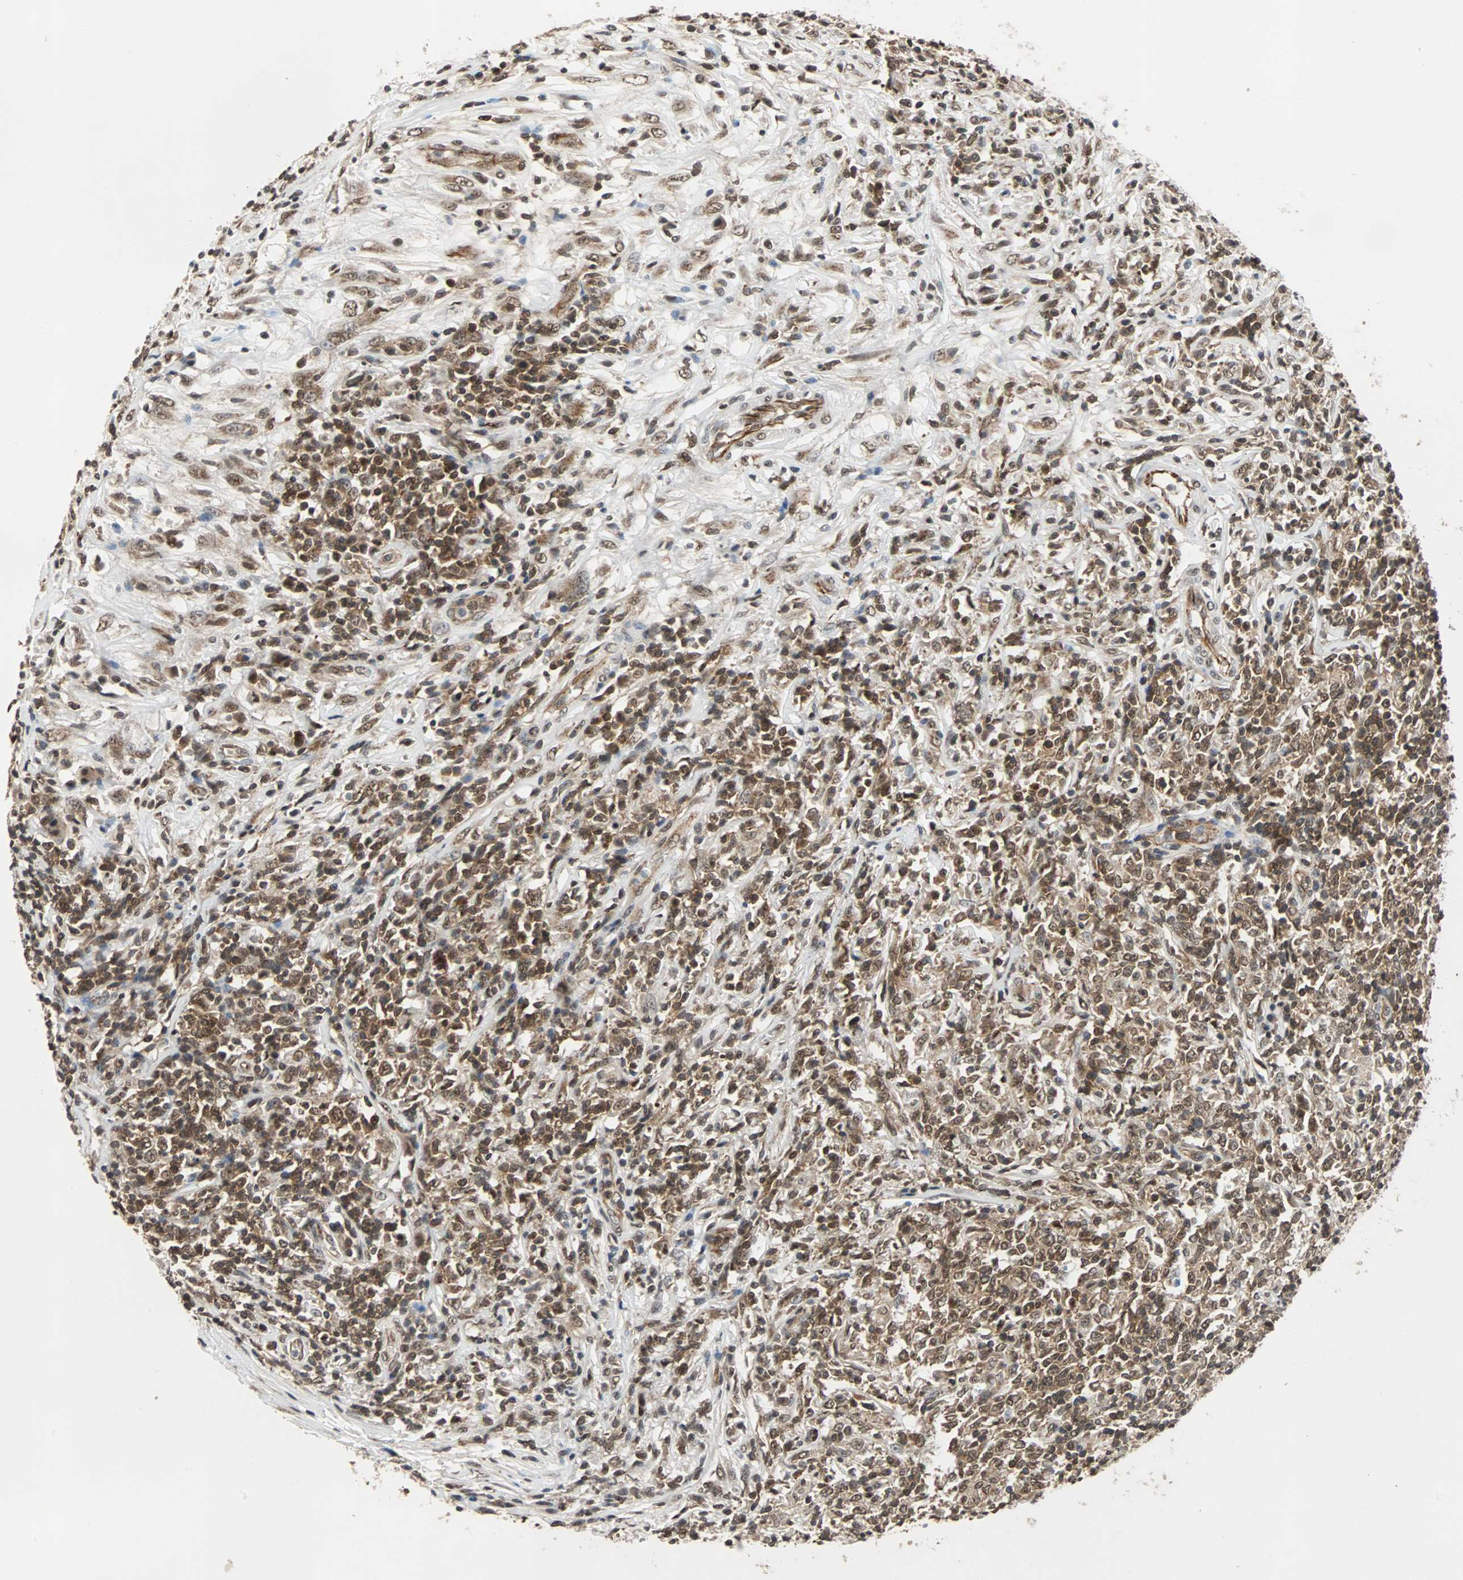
{"staining": {"intensity": "moderate", "quantity": ">75%", "location": "cytoplasmic/membranous"}, "tissue": "lymphoma", "cell_type": "Tumor cells", "image_type": "cancer", "snomed": [{"axis": "morphology", "description": "Malignant lymphoma, non-Hodgkin's type, High grade"}, {"axis": "topography", "description": "Lymph node"}], "caption": "IHC micrograph of high-grade malignant lymphoma, non-Hodgkin's type stained for a protein (brown), which reveals medium levels of moderate cytoplasmic/membranous staining in about >75% of tumor cells.", "gene": "LSR", "patient": {"sex": "female", "age": 84}}